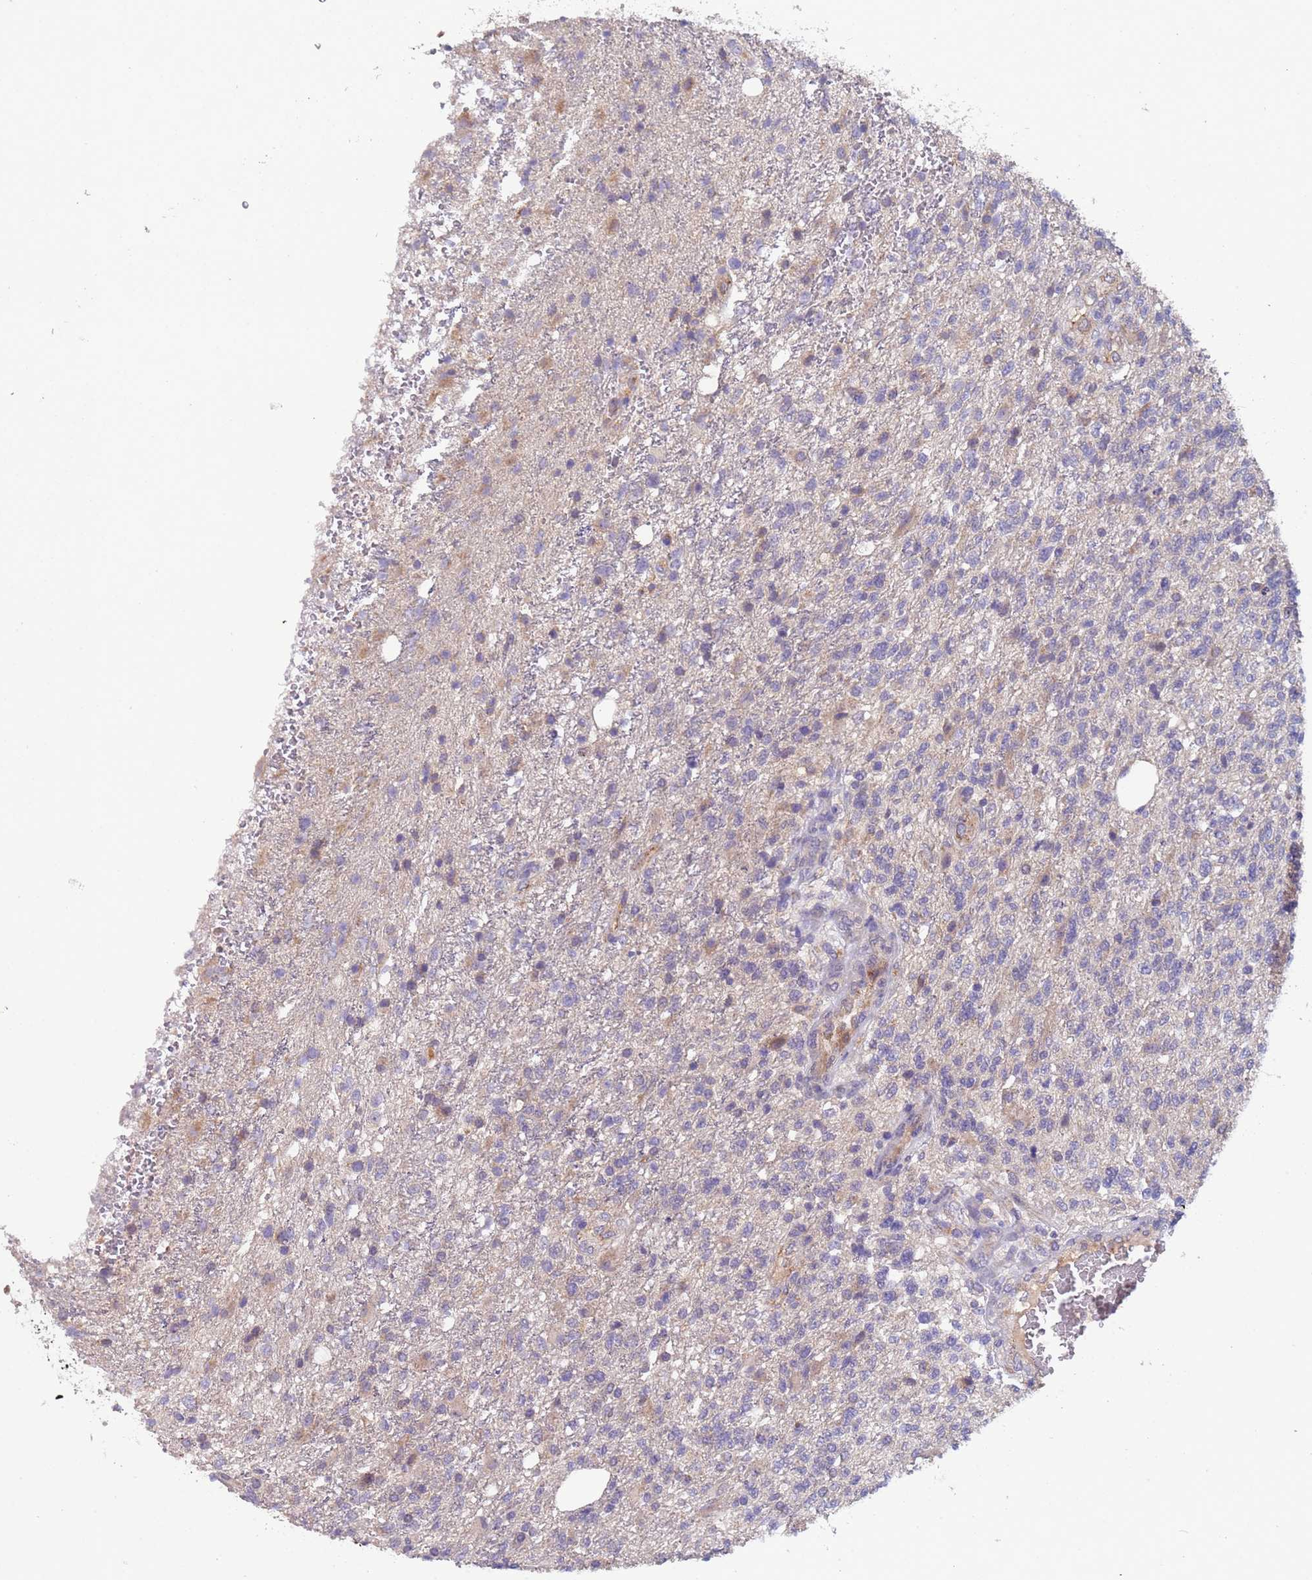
{"staining": {"intensity": "negative", "quantity": "none", "location": "none"}, "tissue": "glioma", "cell_type": "Tumor cells", "image_type": "cancer", "snomed": [{"axis": "morphology", "description": "Glioma, malignant, High grade"}, {"axis": "topography", "description": "Brain"}], "caption": "The IHC histopathology image has no significant positivity in tumor cells of malignant glioma (high-grade) tissue.", "gene": "ZNF248", "patient": {"sex": "male", "age": 56}}